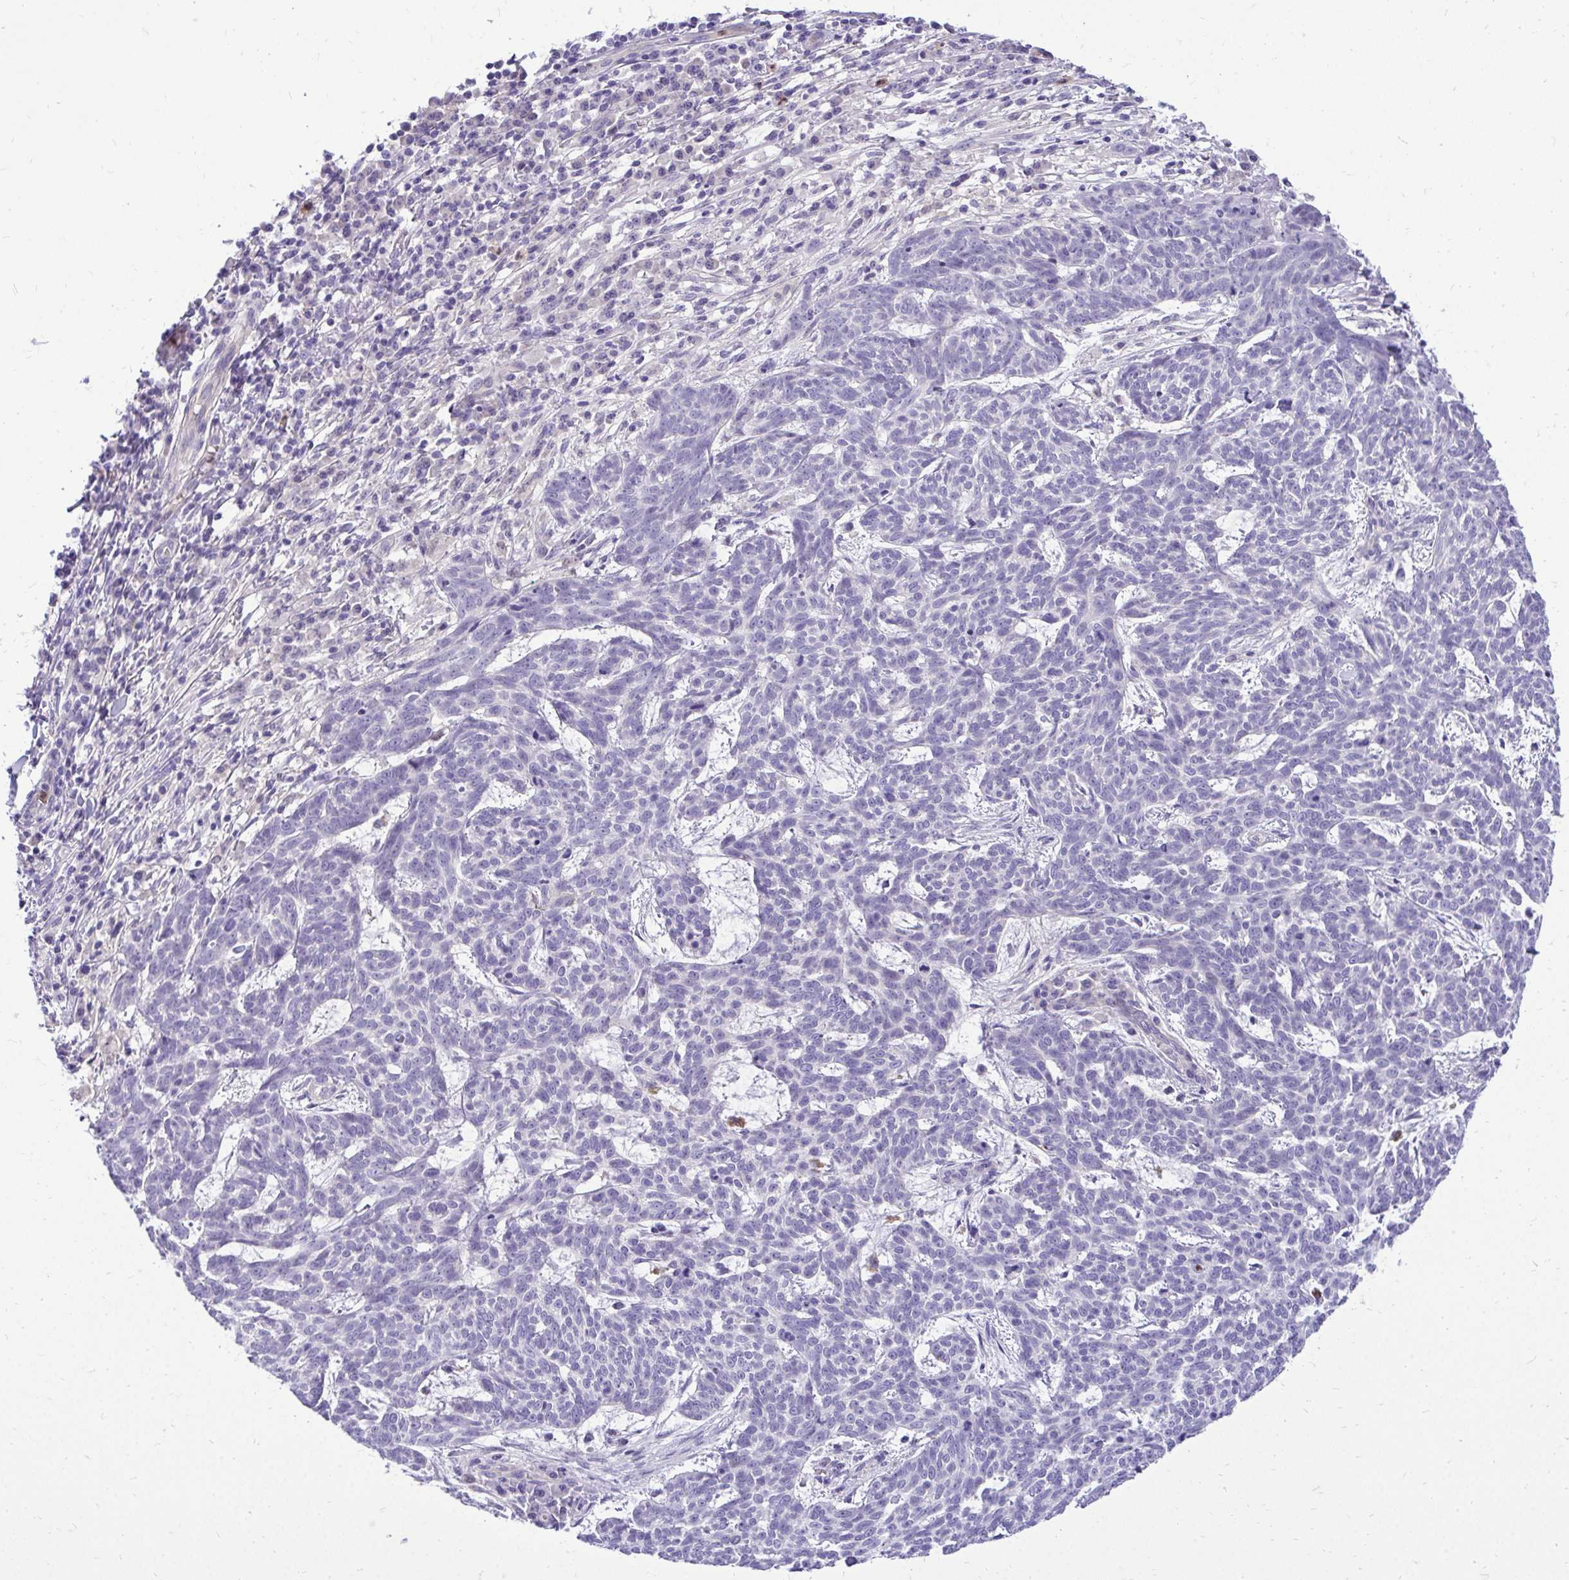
{"staining": {"intensity": "negative", "quantity": "none", "location": "none"}, "tissue": "skin cancer", "cell_type": "Tumor cells", "image_type": "cancer", "snomed": [{"axis": "morphology", "description": "Basal cell carcinoma"}, {"axis": "topography", "description": "Skin"}], "caption": "Tumor cells show no significant protein staining in skin cancer.", "gene": "ZSWIM9", "patient": {"sex": "female", "age": 93}}